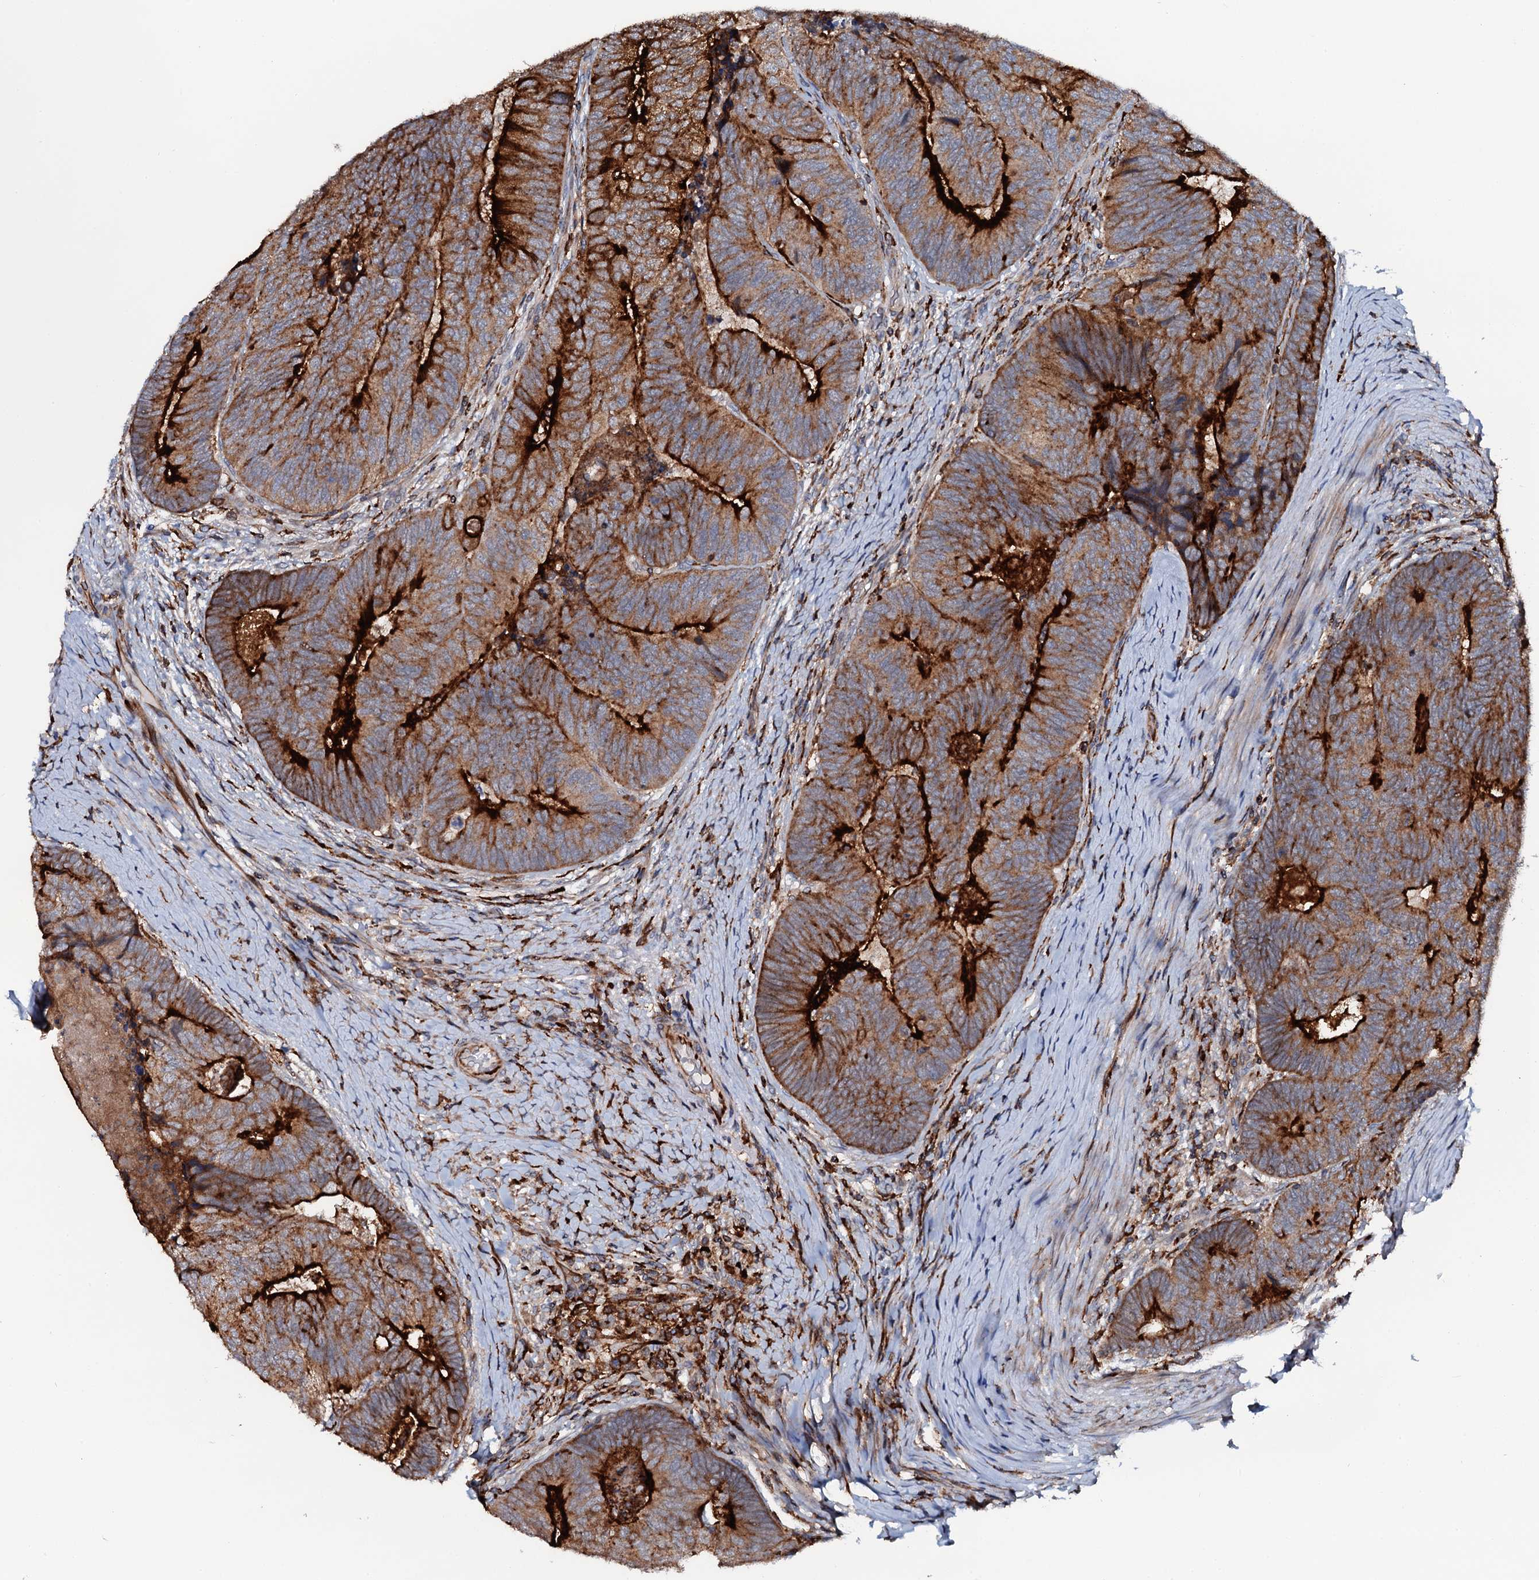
{"staining": {"intensity": "strong", "quantity": ">75%", "location": "cytoplasmic/membranous"}, "tissue": "colorectal cancer", "cell_type": "Tumor cells", "image_type": "cancer", "snomed": [{"axis": "morphology", "description": "Adenocarcinoma, NOS"}, {"axis": "topography", "description": "Colon"}], "caption": "DAB (3,3'-diaminobenzidine) immunohistochemical staining of human adenocarcinoma (colorectal) exhibits strong cytoplasmic/membranous protein expression in approximately >75% of tumor cells.", "gene": "VAMP8", "patient": {"sex": "female", "age": 67}}